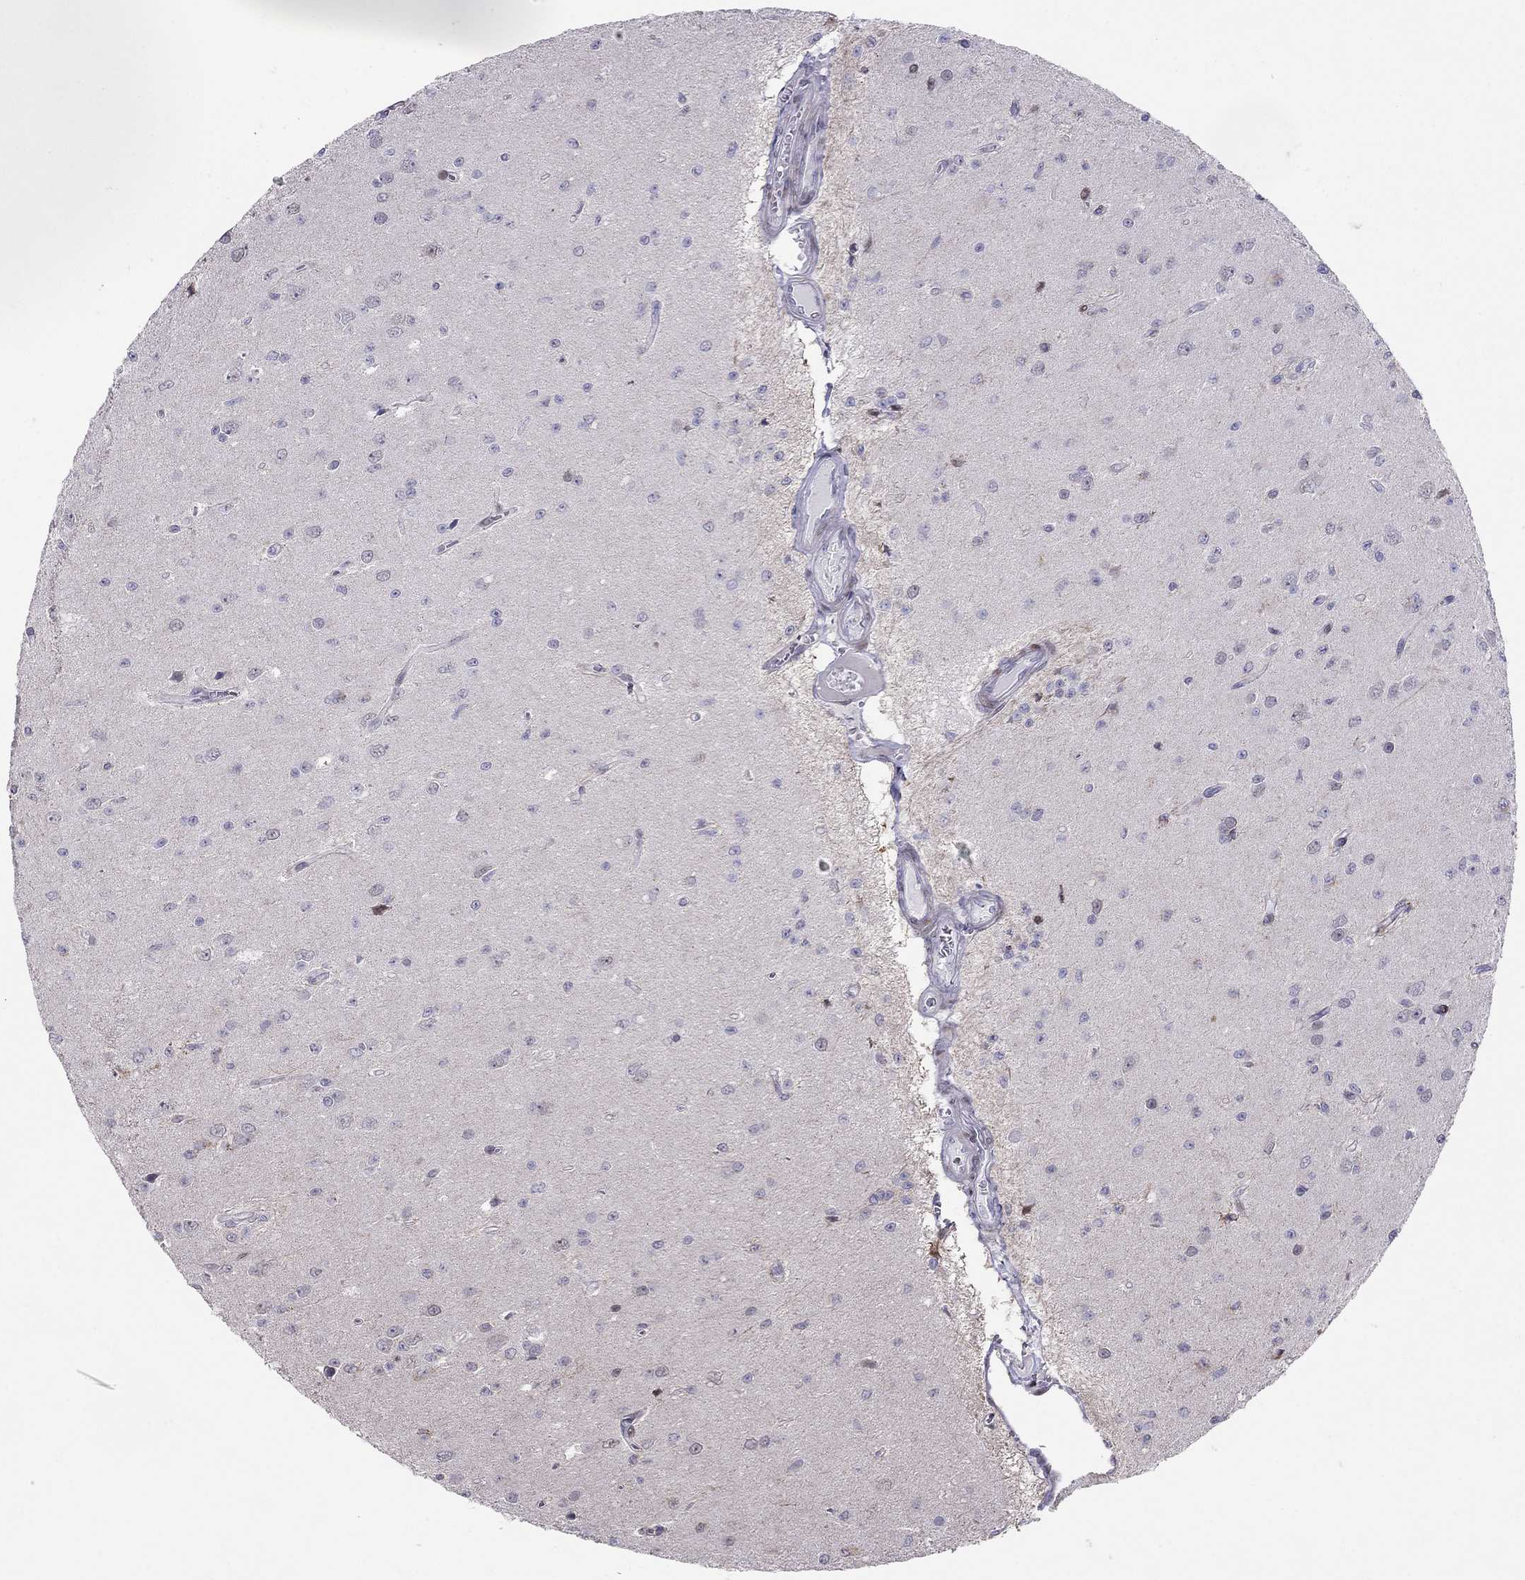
{"staining": {"intensity": "negative", "quantity": "none", "location": "none"}, "tissue": "glioma", "cell_type": "Tumor cells", "image_type": "cancer", "snomed": [{"axis": "morphology", "description": "Glioma, malignant, Low grade"}, {"axis": "topography", "description": "Brain"}], "caption": "Glioma was stained to show a protein in brown. There is no significant positivity in tumor cells. (DAB immunohistochemistry (IHC), high magnification).", "gene": "MAGEB4", "patient": {"sex": "female", "age": 45}}